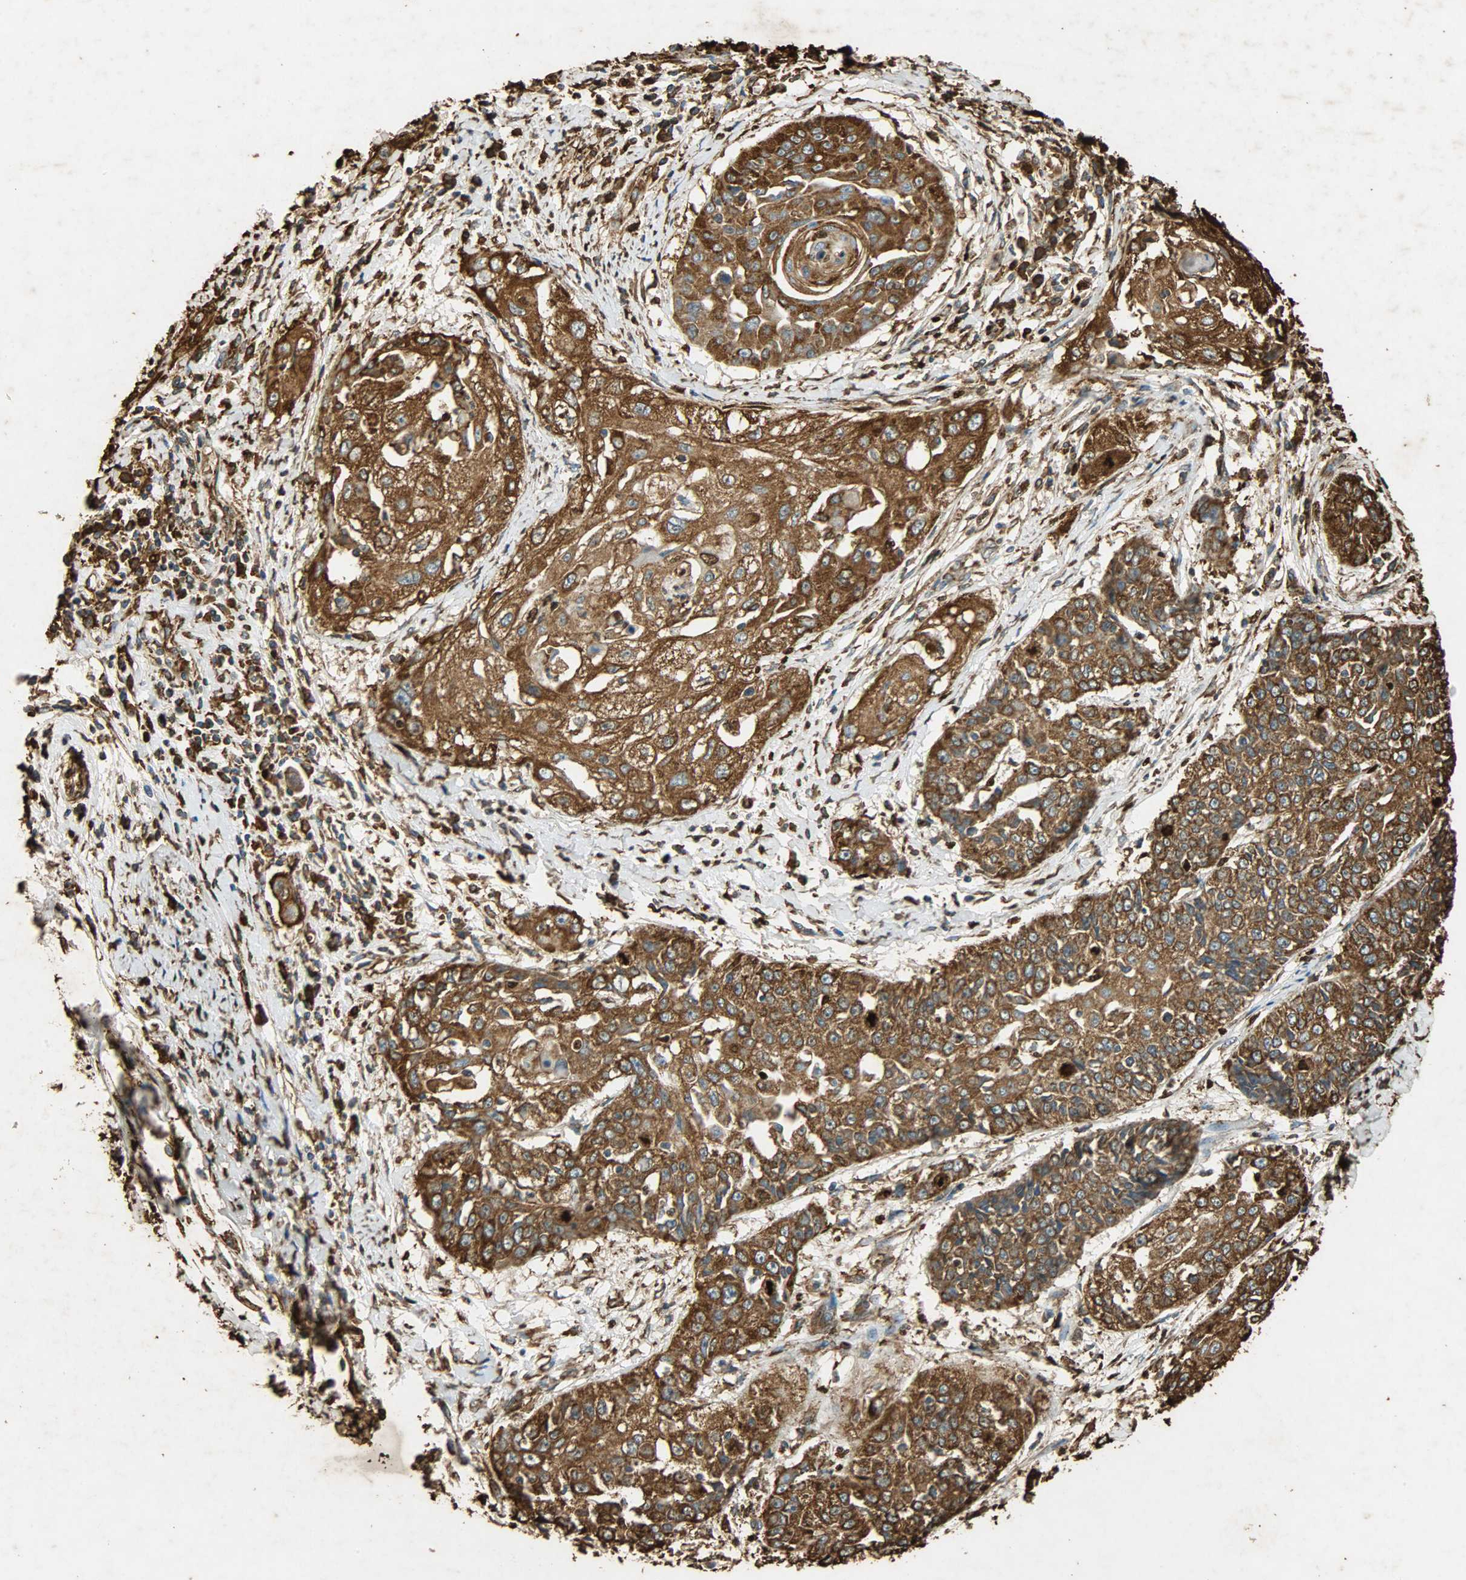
{"staining": {"intensity": "strong", "quantity": ">75%", "location": "cytoplasmic/membranous"}, "tissue": "cervical cancer", "cell_type": "Tumor cells", "image_type": "cancer", "snomed": [{"axis": "morphology", "description": "Squamous cell carcinoma, NOS"}, {"axis": "topography", "description": "Cervix"}], "caption": "Immunohistochemical staining of human cervical cancer (squamous cell carcinoma) demonstrates high levels of strong cytoplasmic/membranous staining in about >75% of tumor cells. (brown staining indicates protein expression, while blue staining denotes nuclei).", "gene": "HSP90B1", "patient": {"sex": "female", "age": 64}}